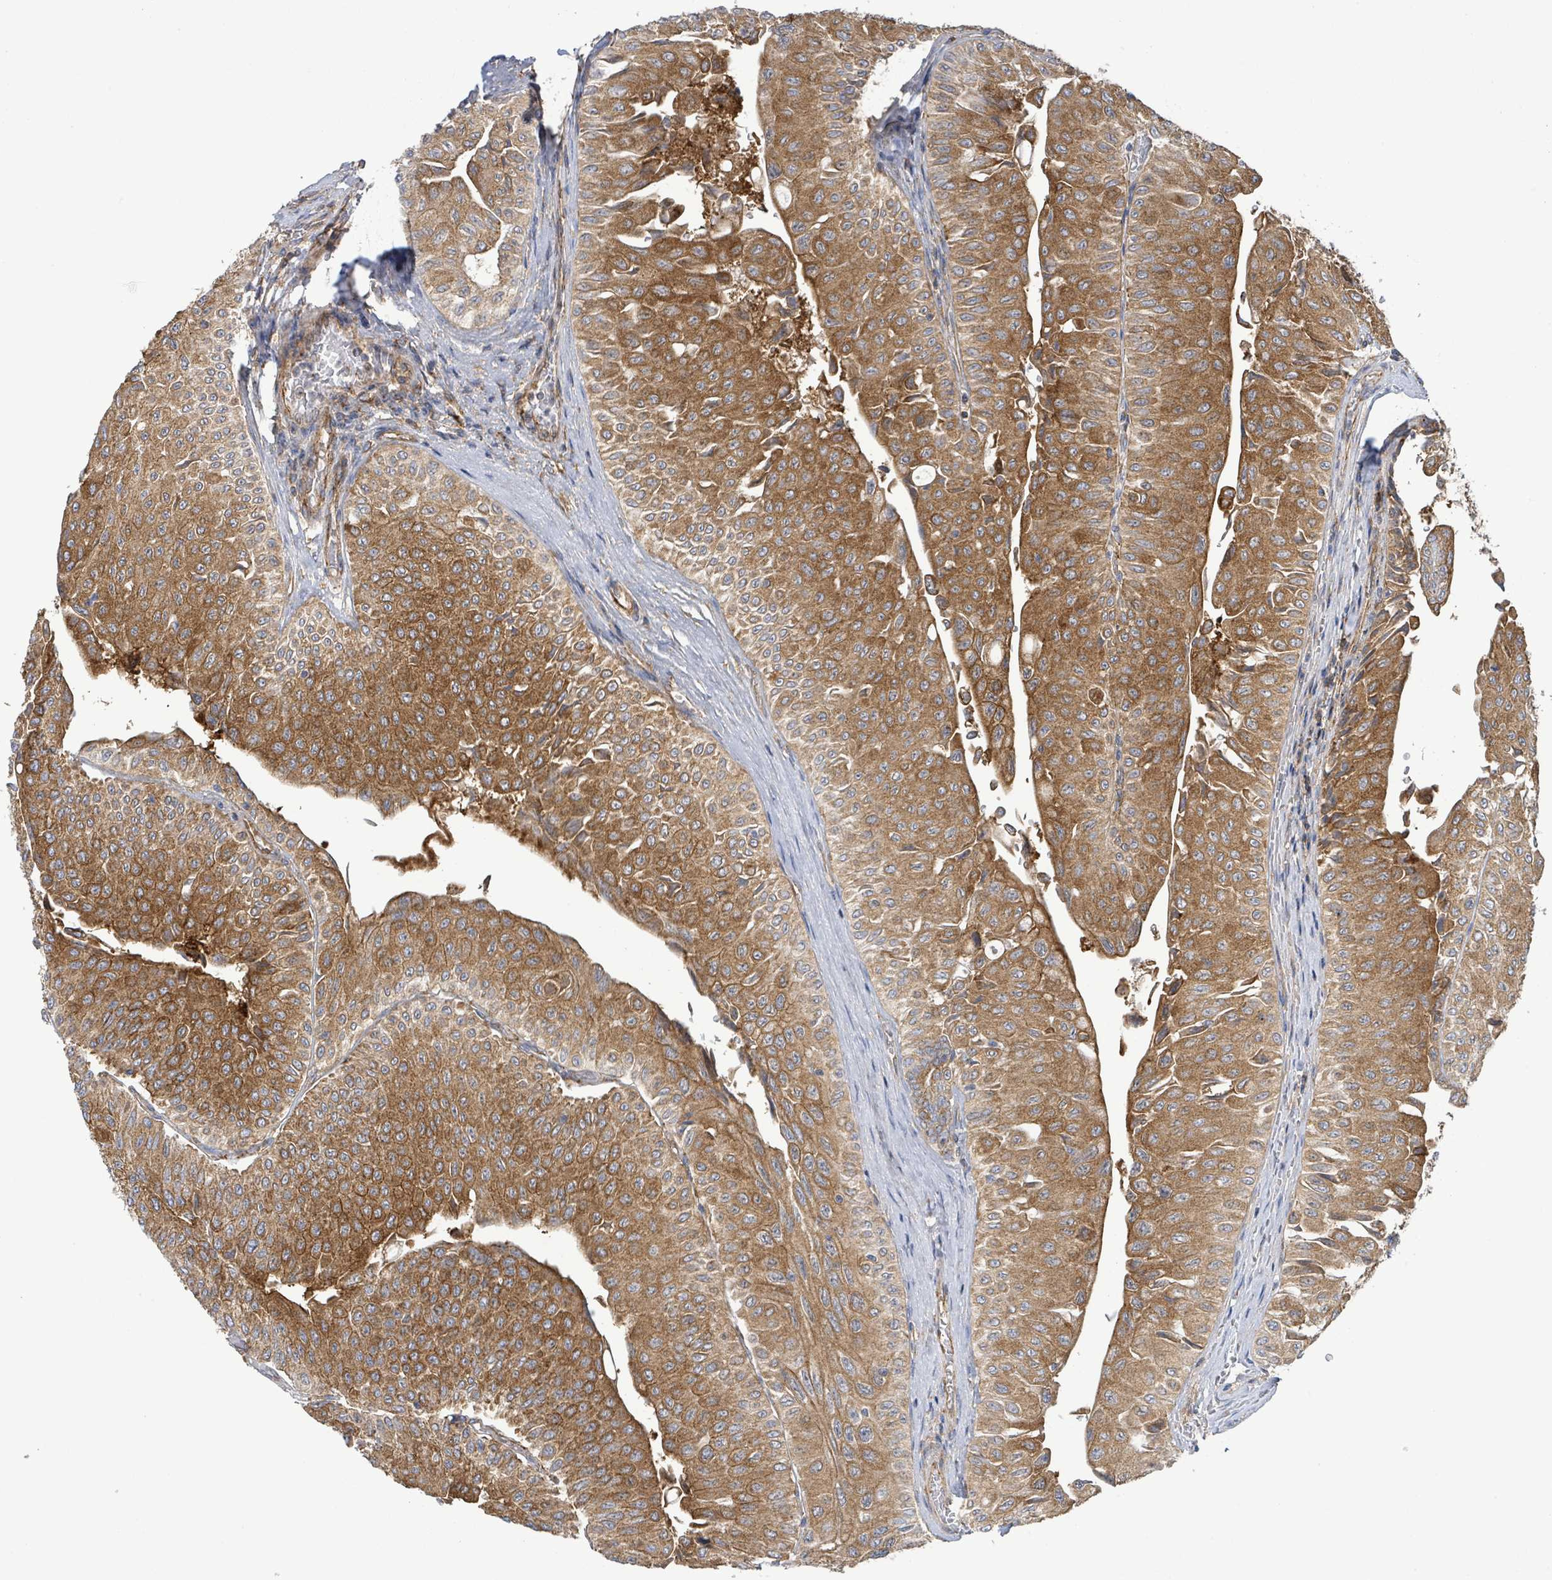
{"staining": {"intensity": "strong", "quantity": ">75%", "location": "cytoplasmic/membranous"}, "tissue": "urothelial cancer", "cell_type": "Tumor cells", "image_type": "cancer", "snomed": [{"axis": "morphology", "description": "Urothelial carcinoma, NOS"}, {"axis": "topography", "description": "Urinary bladder"}], "caption": "Immunohistochemistry (IHC) micrograph of urothelial cancer stained for a protein (brown), which shows high levels of strong cytoplasmic/membranous staining in approximately >75% of tumor cells.", "gene": "EGFL7", "patient": {"sex": "male", "age": 59}}